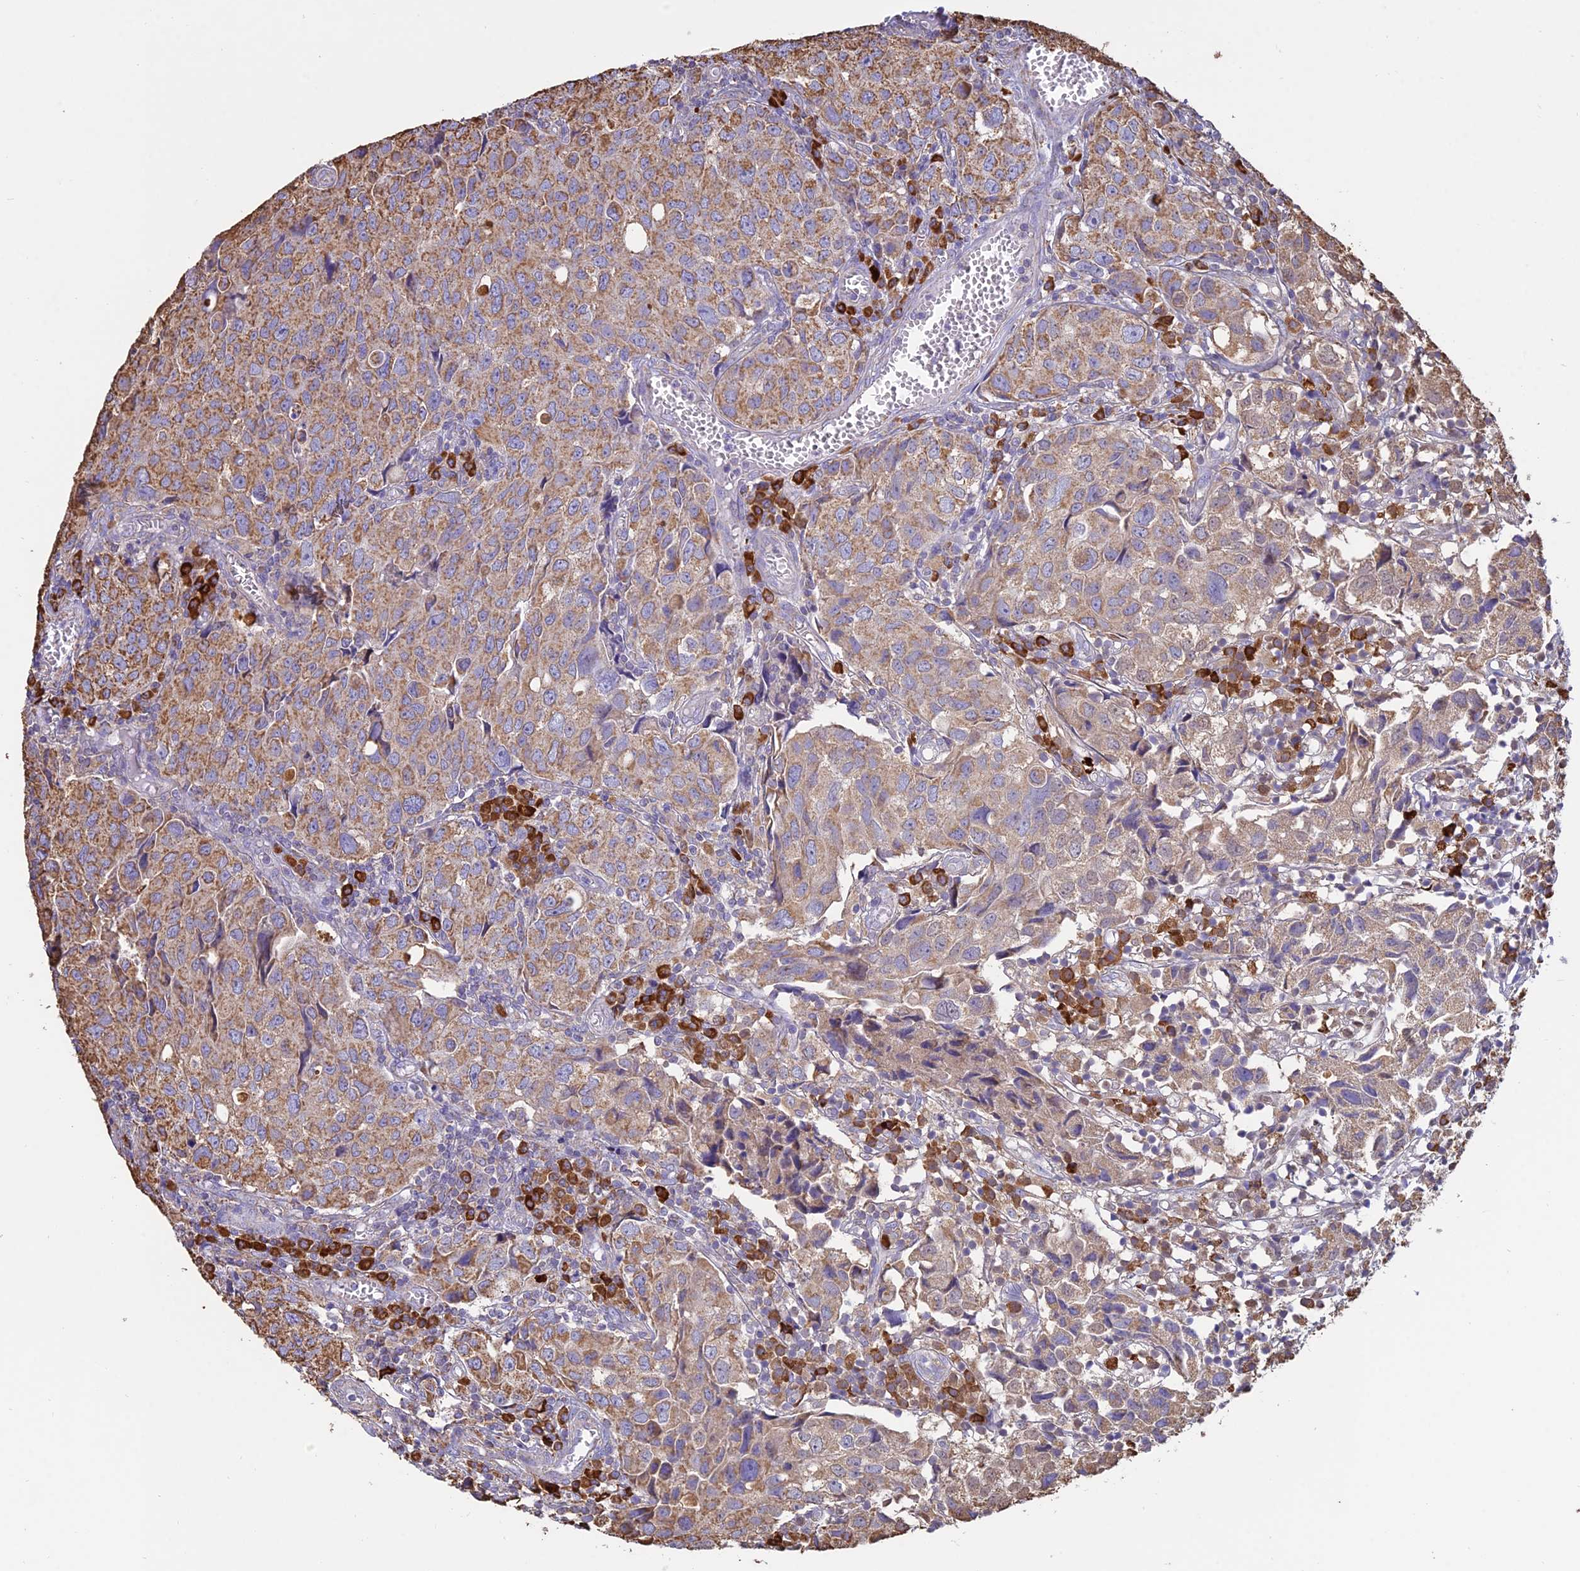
{"staining": {"intensity": "moderate", "quantity": ">75%", "location": "cytoplasmic/membranous"}, "tissue": "urothelial cancer", "cell_type": "Tumor cells", "image_type": "cancer", "snomed": [{"axis": "morphology", "description": "Urothelial carcinoma, High grade"}, {"axis": "topography", "description": "Urinary bladder"}], "caption": "This is a histology image of IHC staining of urothelial cancer, which shows moderate staining in the cytoplasmic/membranous of tumor cells.", "gene": "OR2W3", "patient": {"sex": "female", "age": 75}}